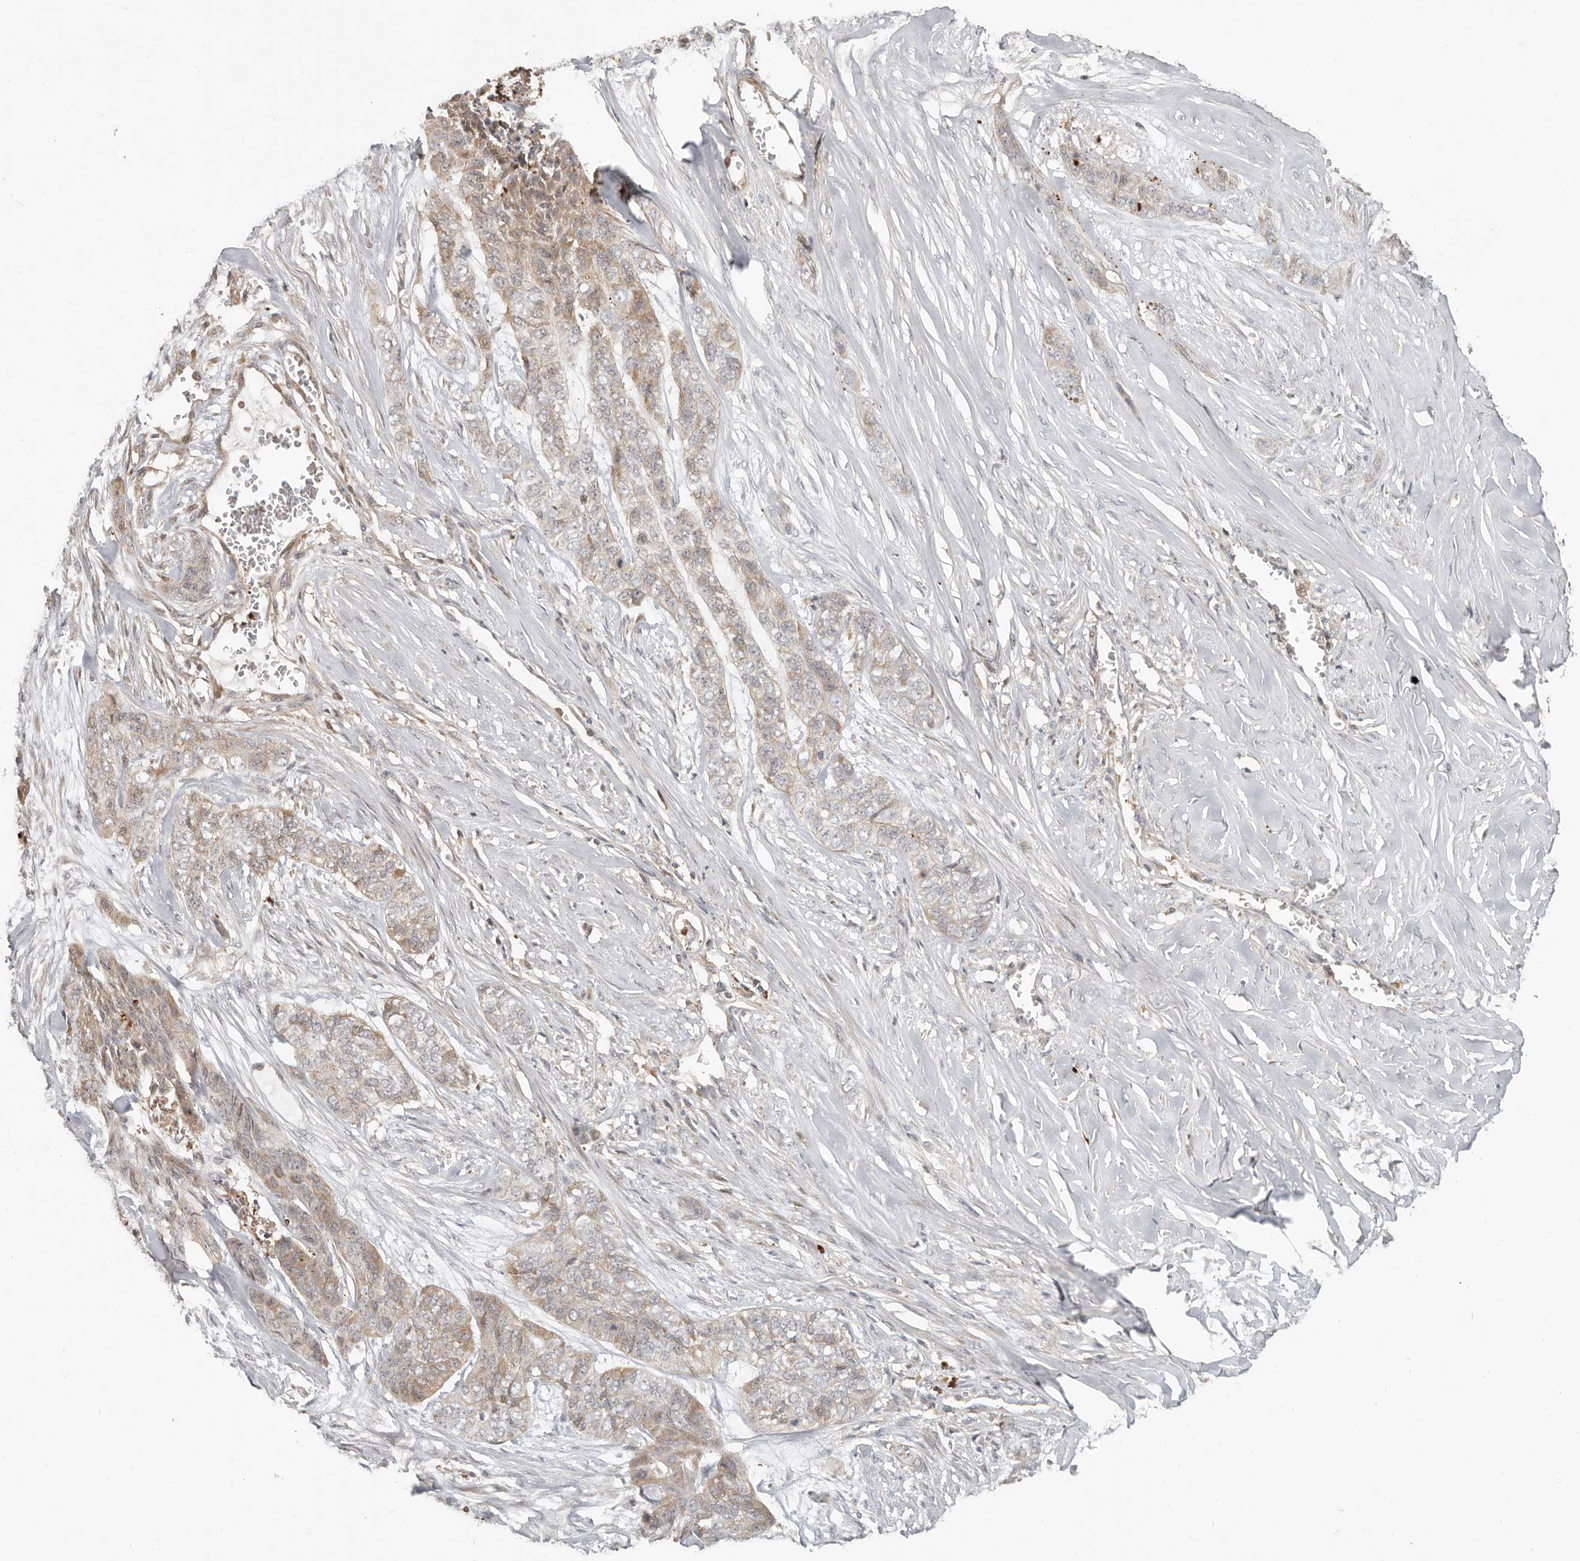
{"staining": {"intensity": "weak", "quantity": "25%-75%", "location": "cytoplasmic/membranous"}, "tissue": "skin cancer", "cell_type": "Tumor cells", "image_type": "cancer", "snomed": [{"axis": "morphology", "description": "Basal cell carcinoma"}, {"axis": "topography", "description": "Skin"}], "caption": "A brown stain highlights weak cytoplasmic/membranous staining of a protein in human basal cell carcinoma (skin) tumor cells.", "gene": "MTFR2", "patient": {"sex": "female", "age": 64}}